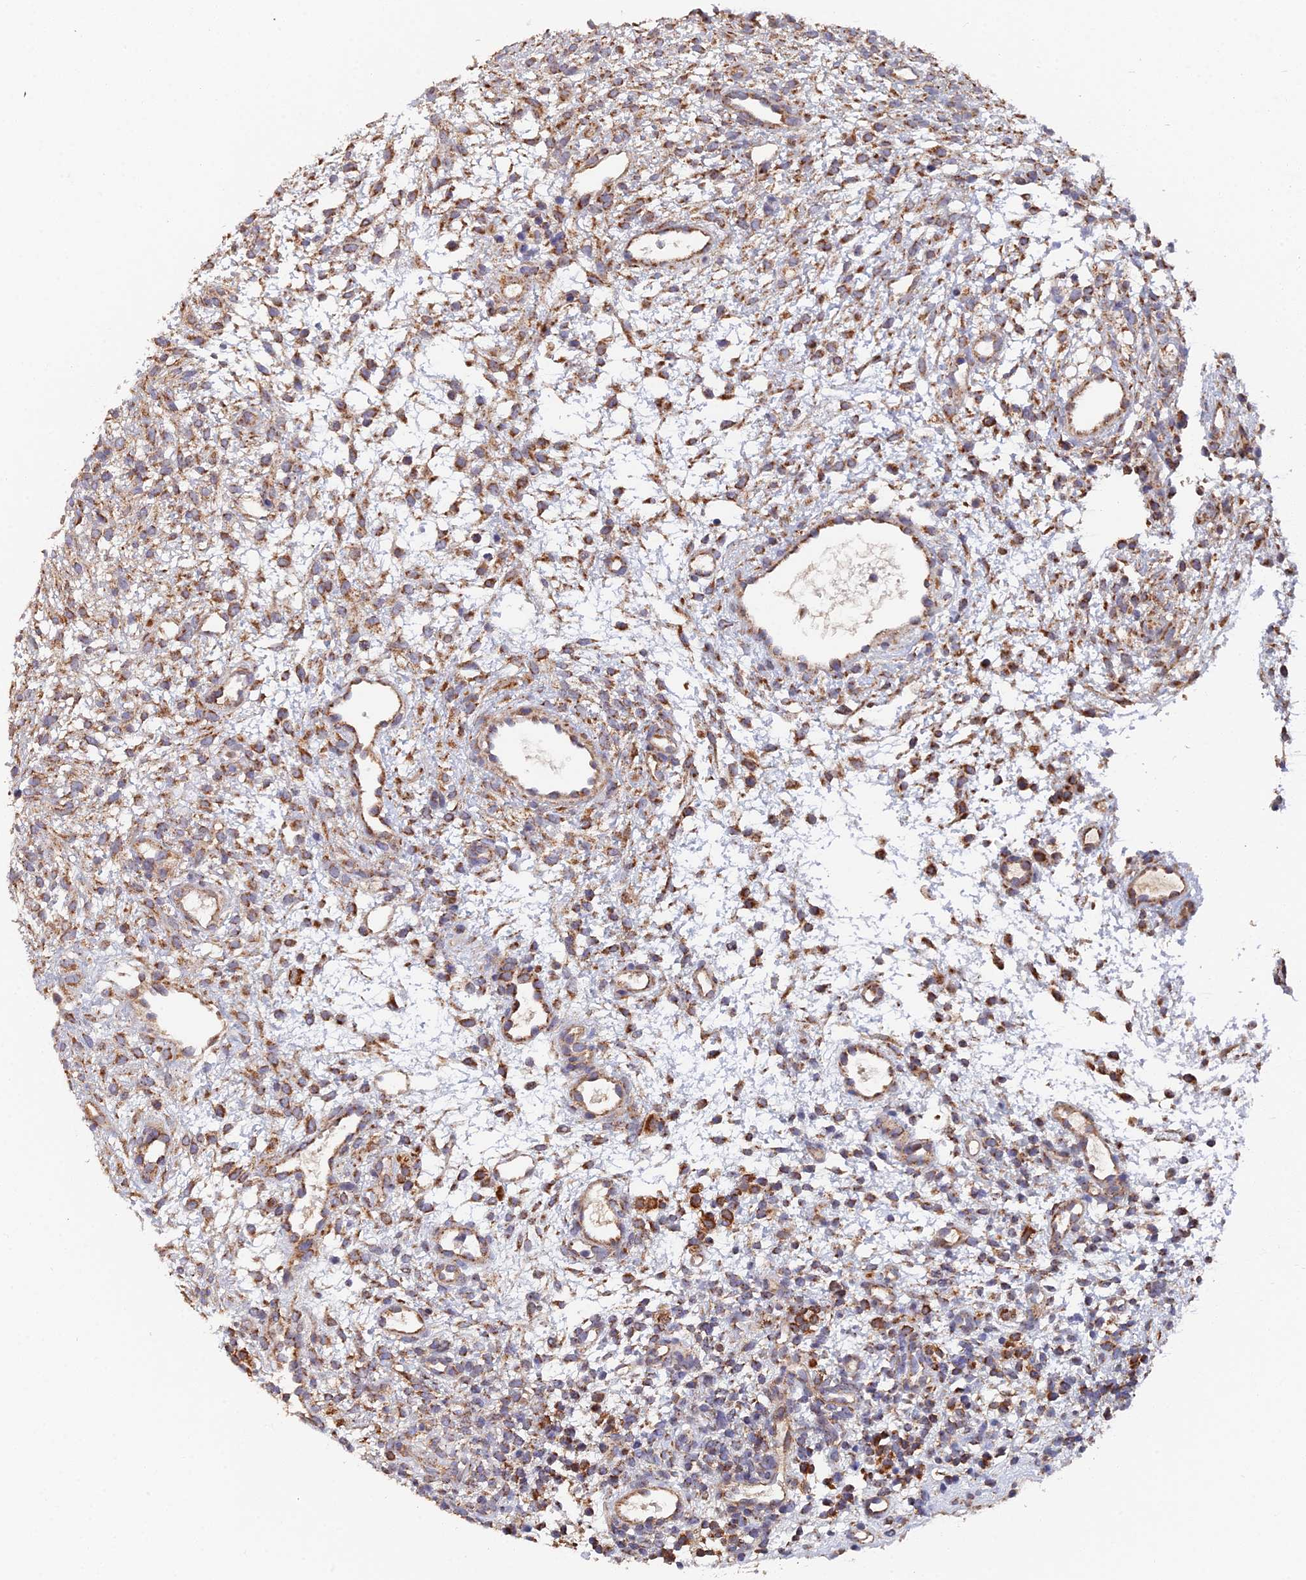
{"staining": {"intensity": "moderate", "quantity": "25%-75%", "location": "cytoplasmic/membranous"}, "tissue": "ovary", "cell_type": "Ovarian stroma cells", "image_type": "normal", "snomed": [{"axis": "morphology", "description": "Normal tissue, NOS"}, {"axis": "morphology", "description": "Cyst, NOS"}, {"axis": "topography", "description": "Ovary"}], "caption": "Protein staining of unremarkable ovary demonstrates moderate cytoplasmic/membranous positivity in approximately 25%-75% of ovarian stroma cells.", "gene": "ECSIT", "patient": {"sex": "female", "age": 18}}